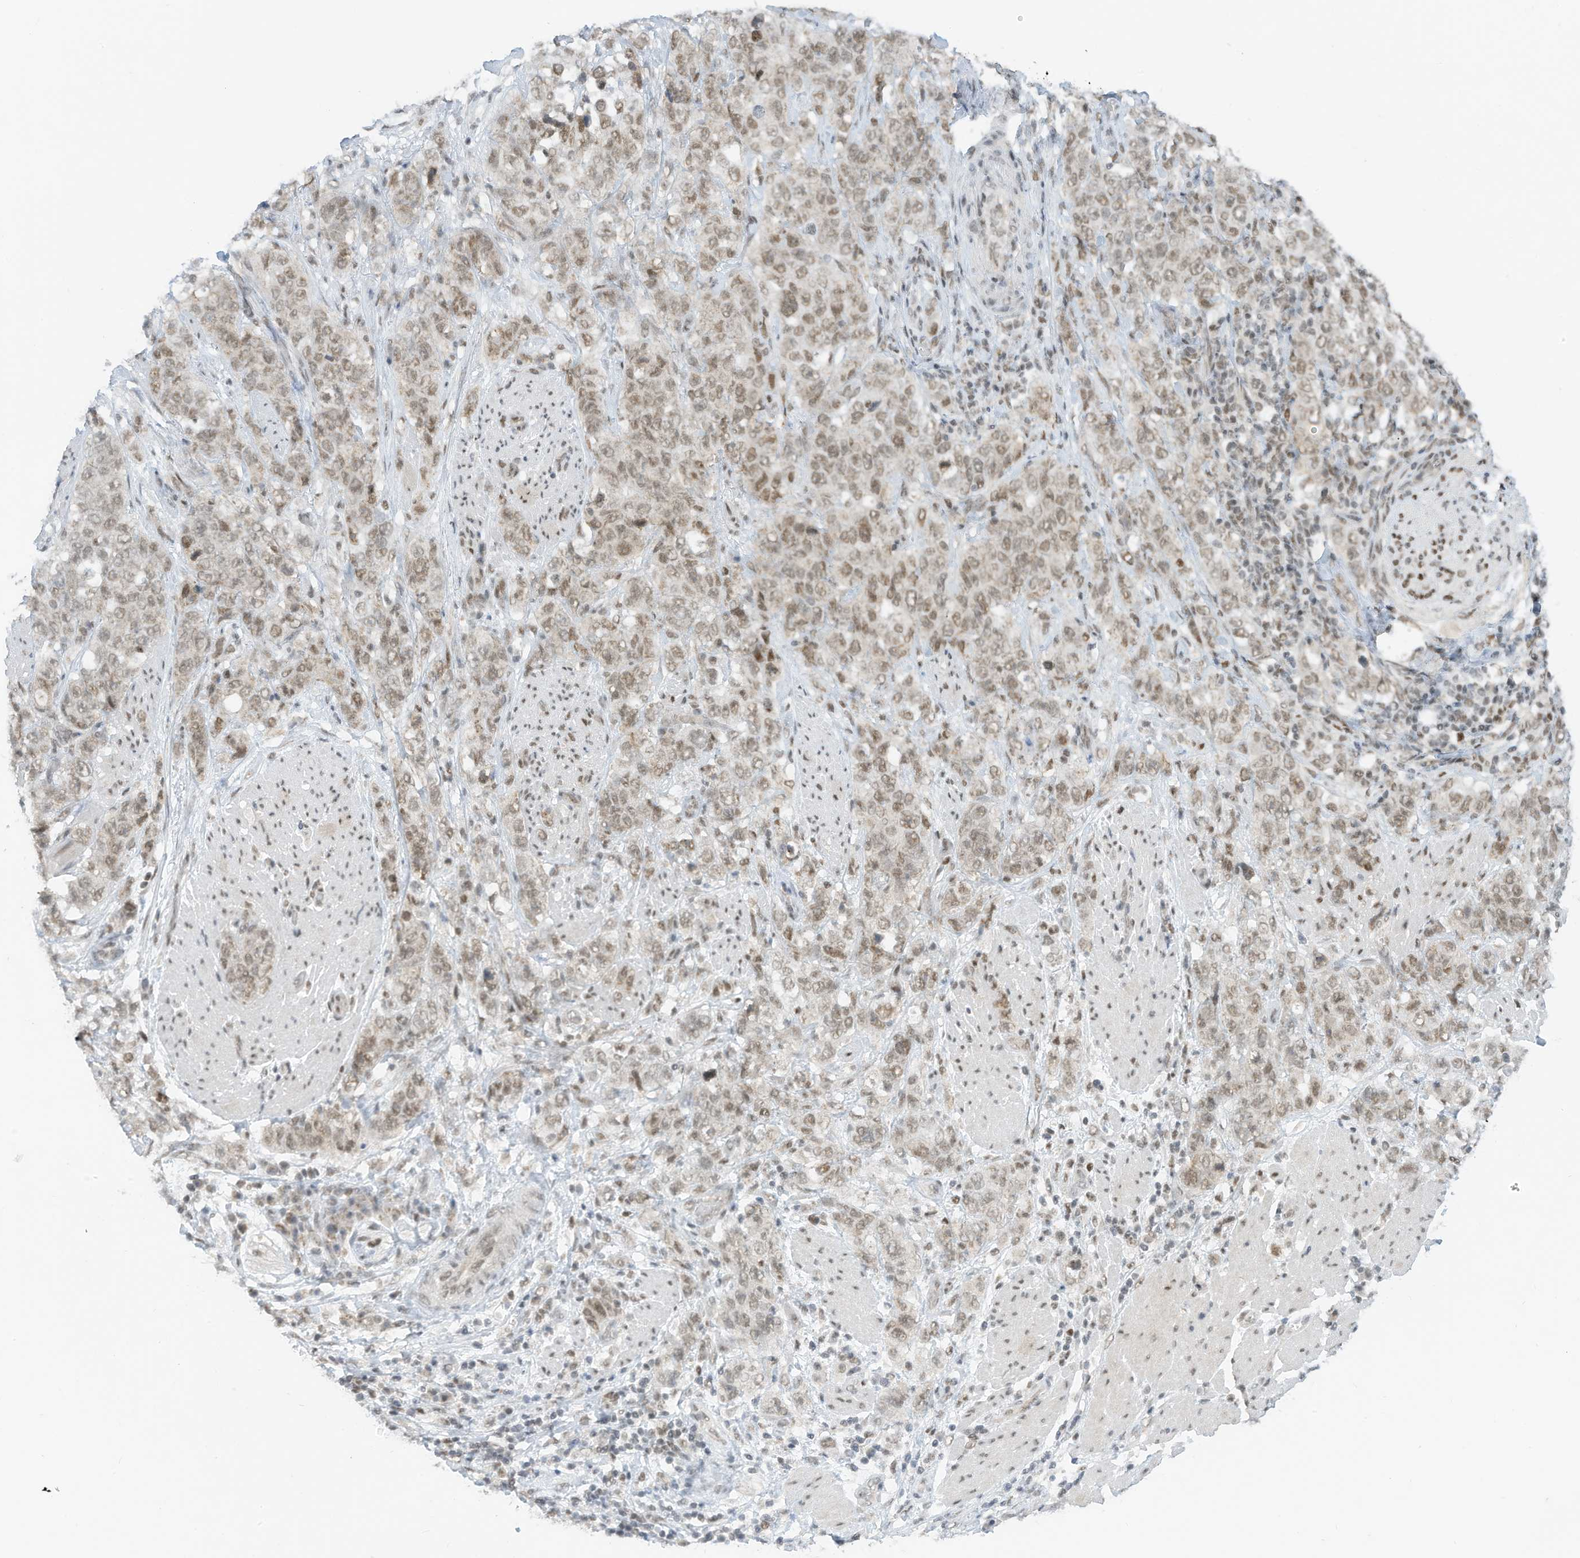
{"staining": {"intensity": "weak", "quantity": ">75%", "location": "cytoplasmic/membranous,nuclear"}, "tissue": "stomach cancer", "cell_type": "Tumor cells", "image_type": "cancer", "snomed": [{"axis": "morphology", "description": "Adenocarcinoma, NOS"}, {"axis": "topography", "description": "Stomach"}], "caption": "The micrograph reveals staining of stomach adenocarcinoma, revealing weak cytoplasmic/membranous and nuclear protein positivity (brown color) within tumor cells.", "gene": "AURKAIP1", "patient": {"sex": "male", "age": 48}}